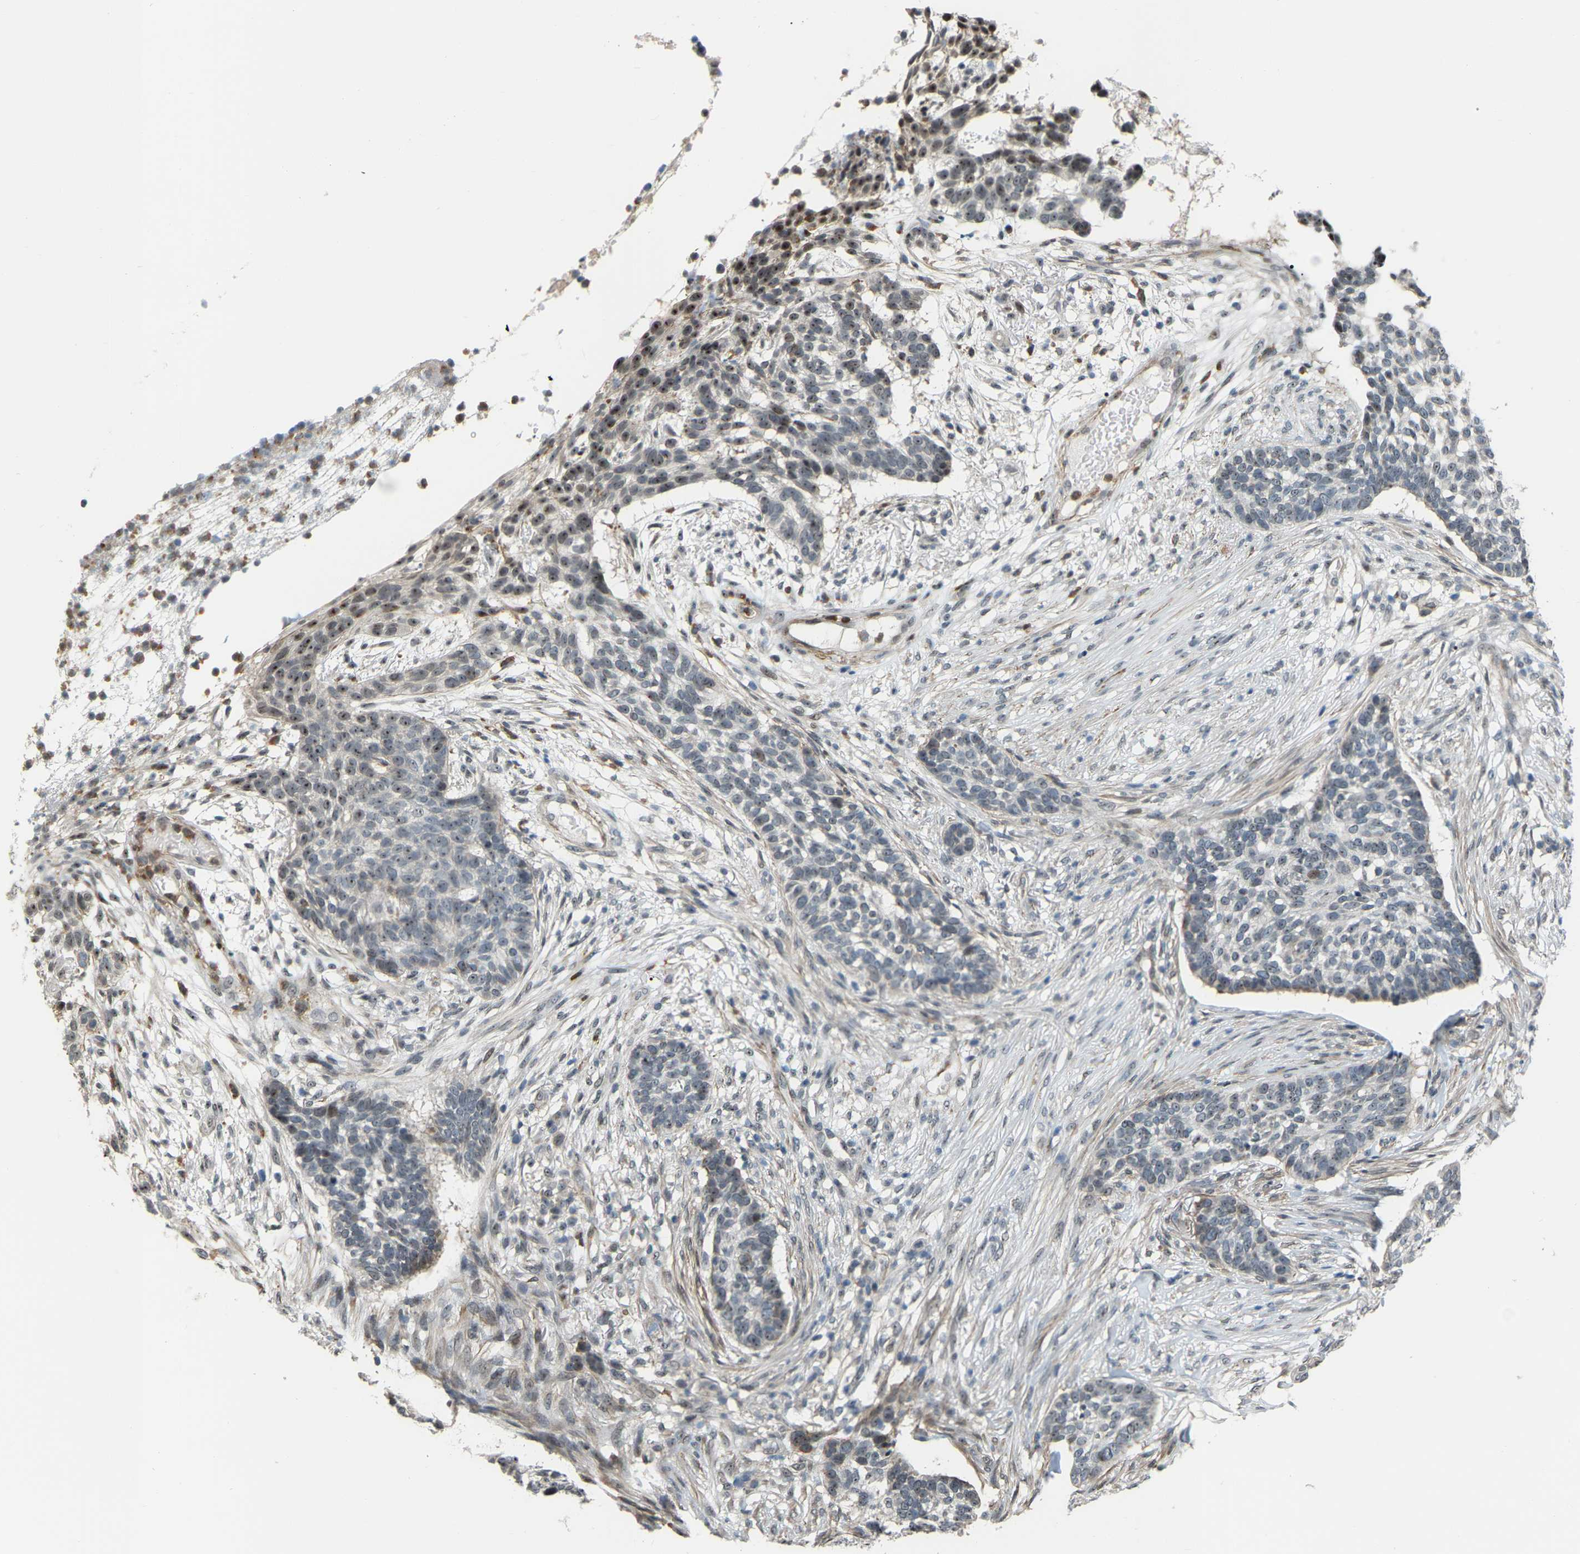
{"staining": {"intensity": "moderate", "quantity": "<25%", "location": "nuclear"}, "tissue": "skin cancer", "cell_type": "Tumor cells", "image_type": "cancer", "snomed": [{"axis": "morphology", "description": "Basal cell carcinoma"}, {"axis": "topography", "description": "Skin"}], "caption": "A low amount of moderate nuclear expression is appreciated in about <25% of tumor cells in basal cell carcinoma (skin) tissue.", "gene": "CROT", "patient": {"sex": "male", "age": 85}}